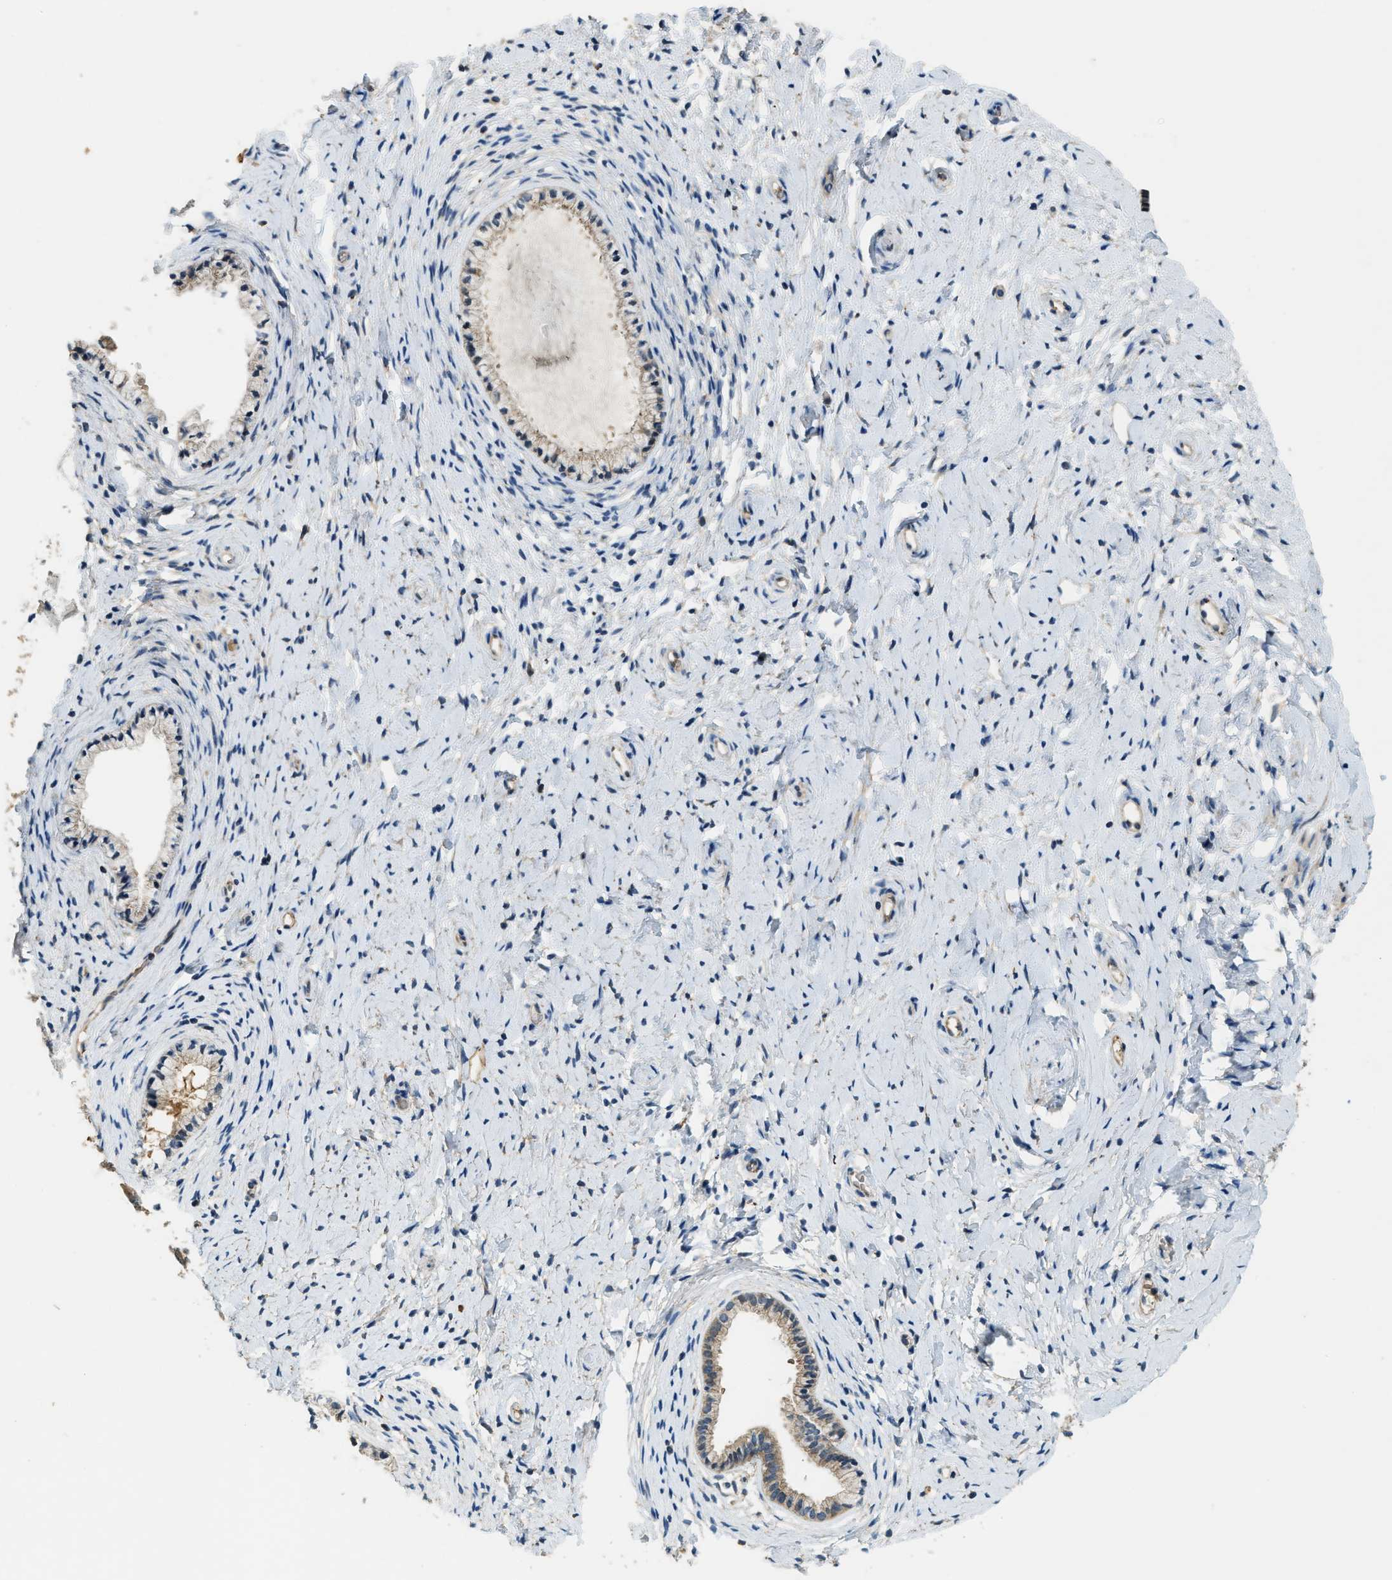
{"staining": {"intensity": "moderate", "quantity": ">75%", "location": "cytoplasmic/membranous"}, "tissue": "cervix", "cell_type": "Glandular cells", "image_type": "normal", "snomed": [{"axis": "morphology", "description": "Normal tissue, NOS"}, {"axis": "topography", "description": "Cervix"}], "caption": "The histopathology image demonstrates staining of normal cervix, revealing moderate cytoplasmic/membranous protein staining (brown color) within glandular cells. (DAB (3,3'-diaminobenzidine) IHC, brown staining for protein, blue staining for nuclei).", "gene": "CFLAR", "patient": {"sex": "female", "age": 72}}